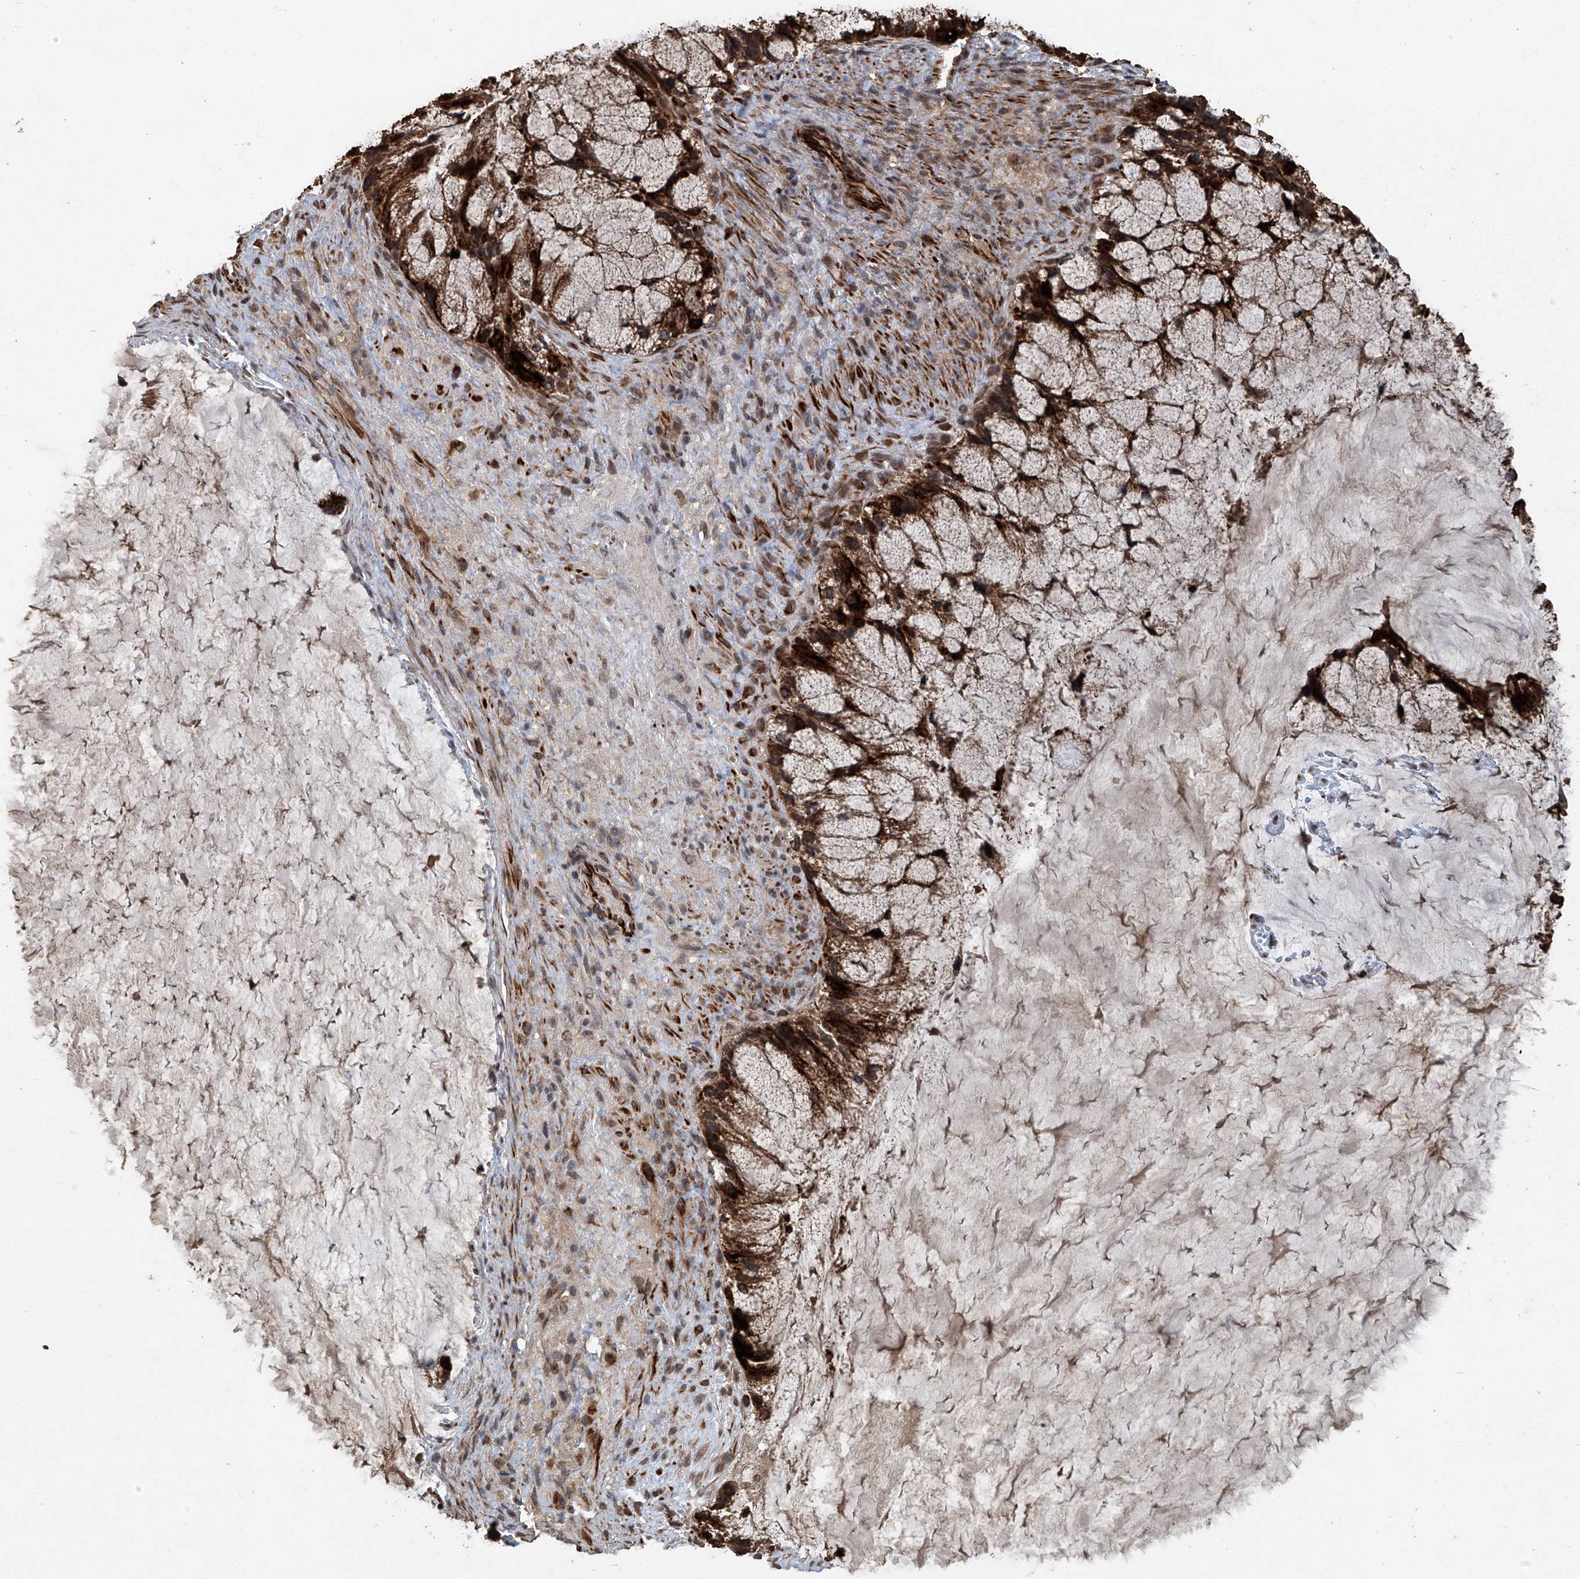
{"staining": {"intensity": "strong", "quantity": ">75%", "location": "cytoplasmic/membranous"}, "tissue": "ovarian cancer", "cell_type": "Tumor cells", "image_type": "cancer", "snomed": [{"axis": "morphology", "description": "Cystadenocarcinoma, mucinous, NOS"}, {"axis": "topography", "description": "Ovary"}], "caption": "A high amount of strong cytoplasmic/membranous expression is identified in approximately >75% of tumor cells in ovarian cancer (mucinous cystadenocarcinoma) tissue. The protein is stained brown, and the nuclei are stained in blue (DAB (3,3'-diaminobenzidine) IHC with brightfield microscopy, high magnification).", "gene": "GPR132", "patient": {"sex": "female", "age": 37}}